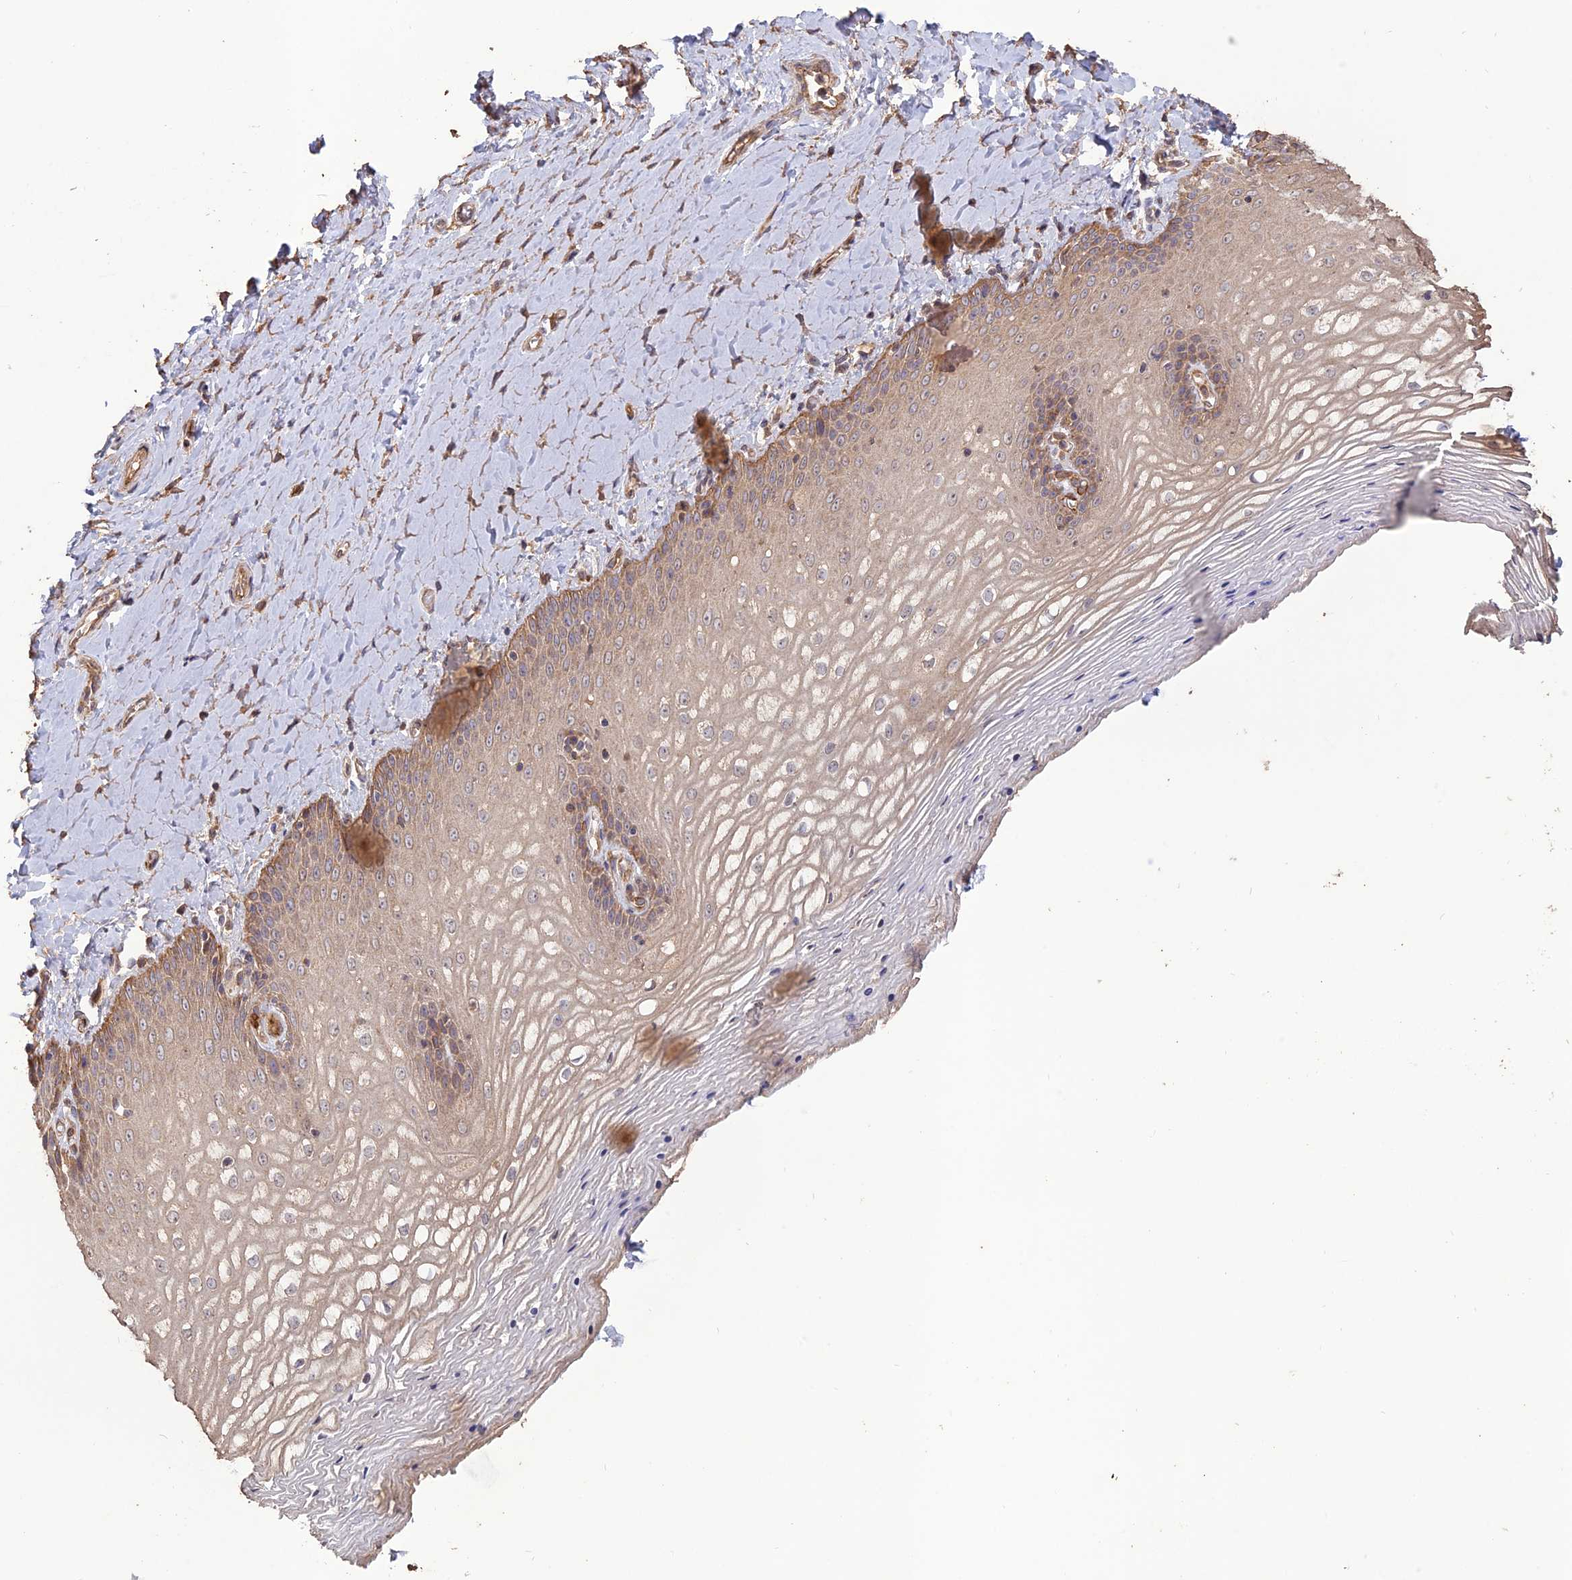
{"staining": {"intensity": "moderate", "quantity": "25%-75%", "location": "cytoplasmic/membranous"}, "tissue": "vagina", "cell_type": "Squamous epithelial cells", "image_type": "normal", "snomed": [{"axis": "morphology", "description": "Normal tissue, NOS"}, {"axis": "topography", "description": "Vagina"}], "caption": "This is an image of immunohistochemistry (IHC) staining of unremarkable vagina, which shows moderate positivity in the cytoplasmic/membranous of squamous epithelial cells.", "gene": "LAYN", "patient": {"sex": "female", "age": 65}}